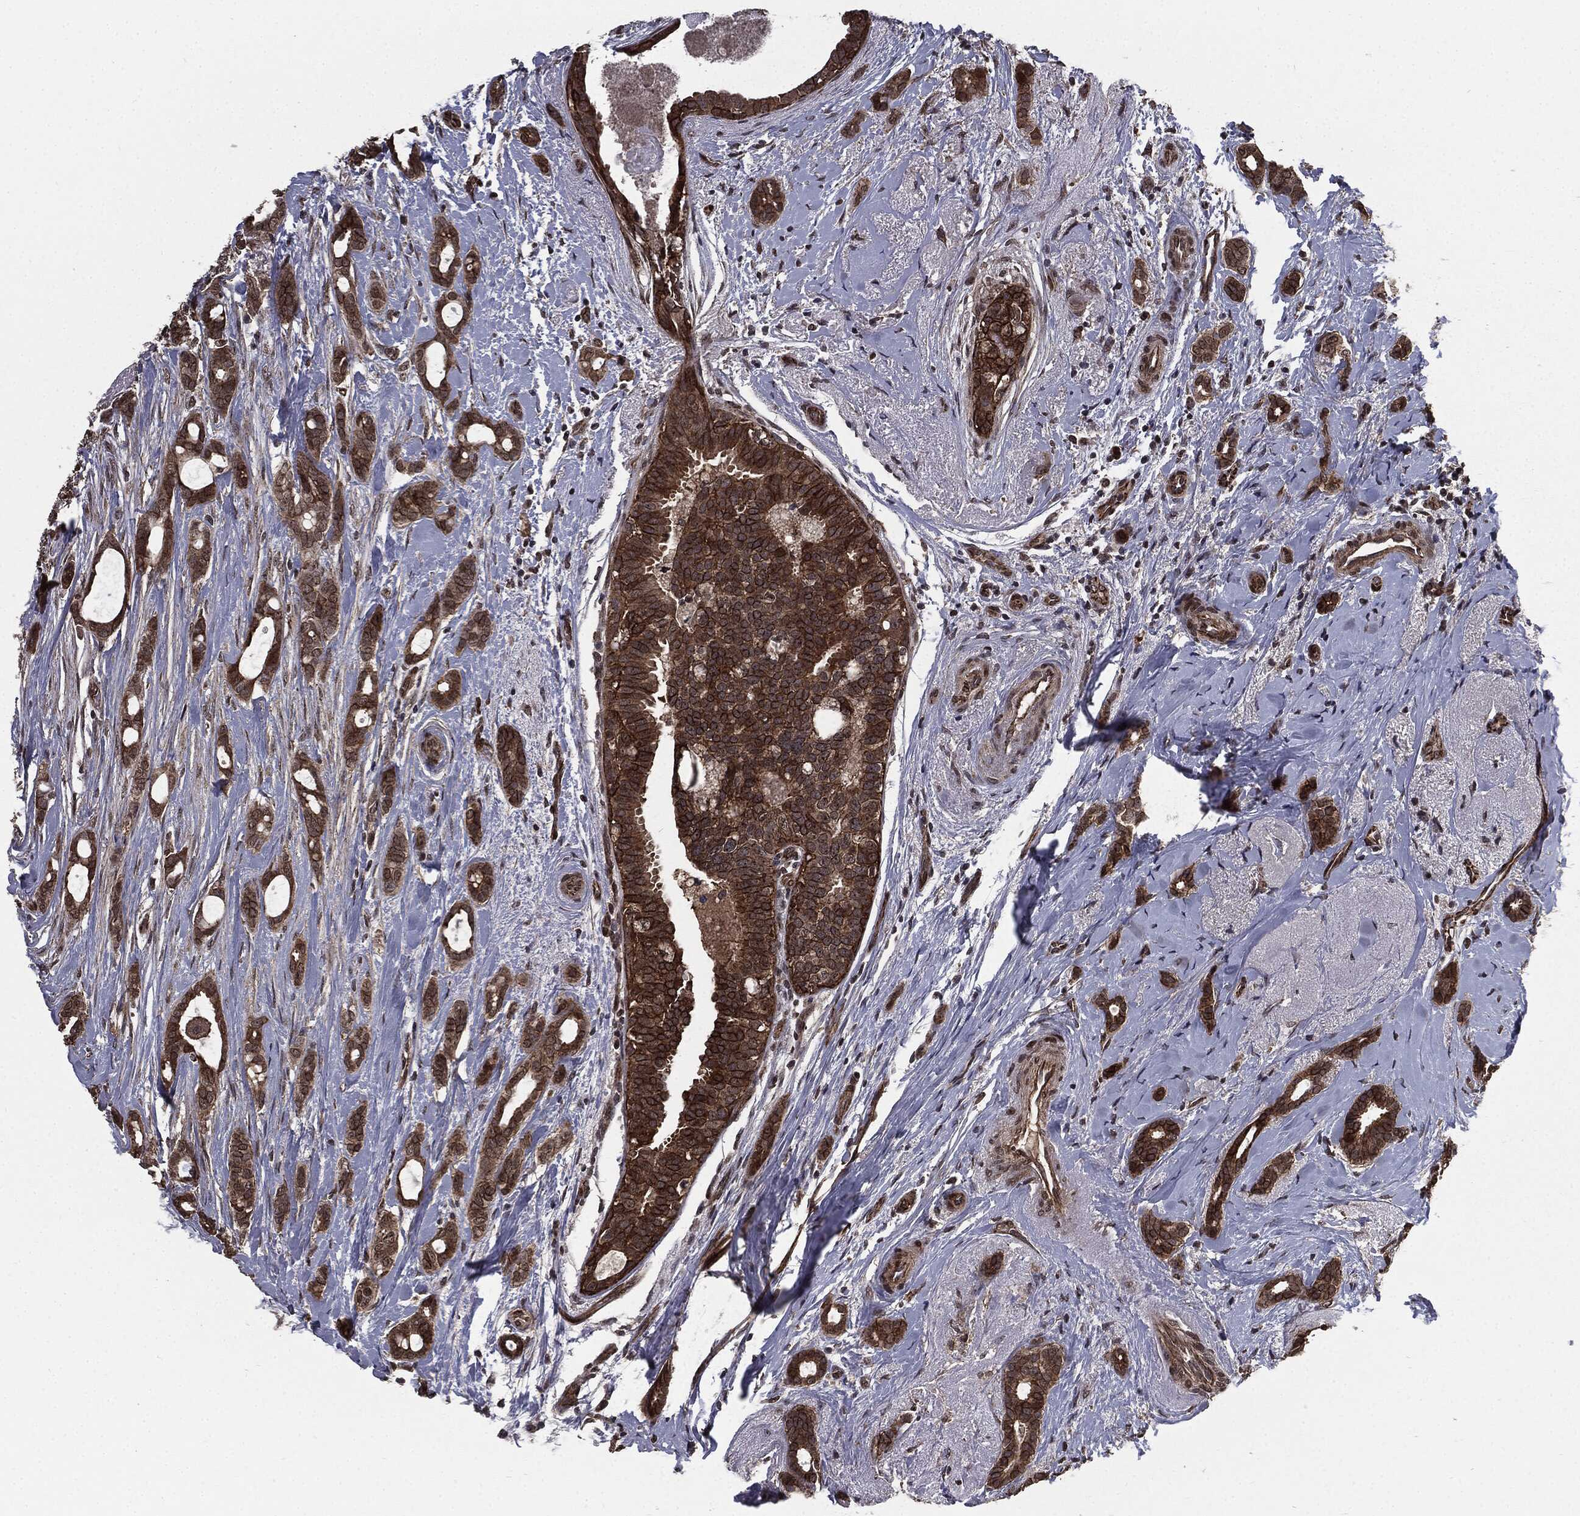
{"staining": {"intensity": "strong", "quantity": ">75%", "location": "cytoplasmic/membranous"}, "tissue": "breast cancer", "cell_type": "Tumor cells", "image_type": "cancer", "snomed": [{"axis": "morphology", "description": "Duct carcinoma"}, {"axis": "topography", "description": "Breast"}], "caption": "Immunohistochemistry (DAB (3,3'-diaminobenzidine)) staining of breast infiltrating ductal carcinoma demonstrates strong cytoplasmic/membranous protein positivity in approximately >75% of tumor cells.", "gene": "PTPA", "patient": {"sex": "female", "age": 51}}